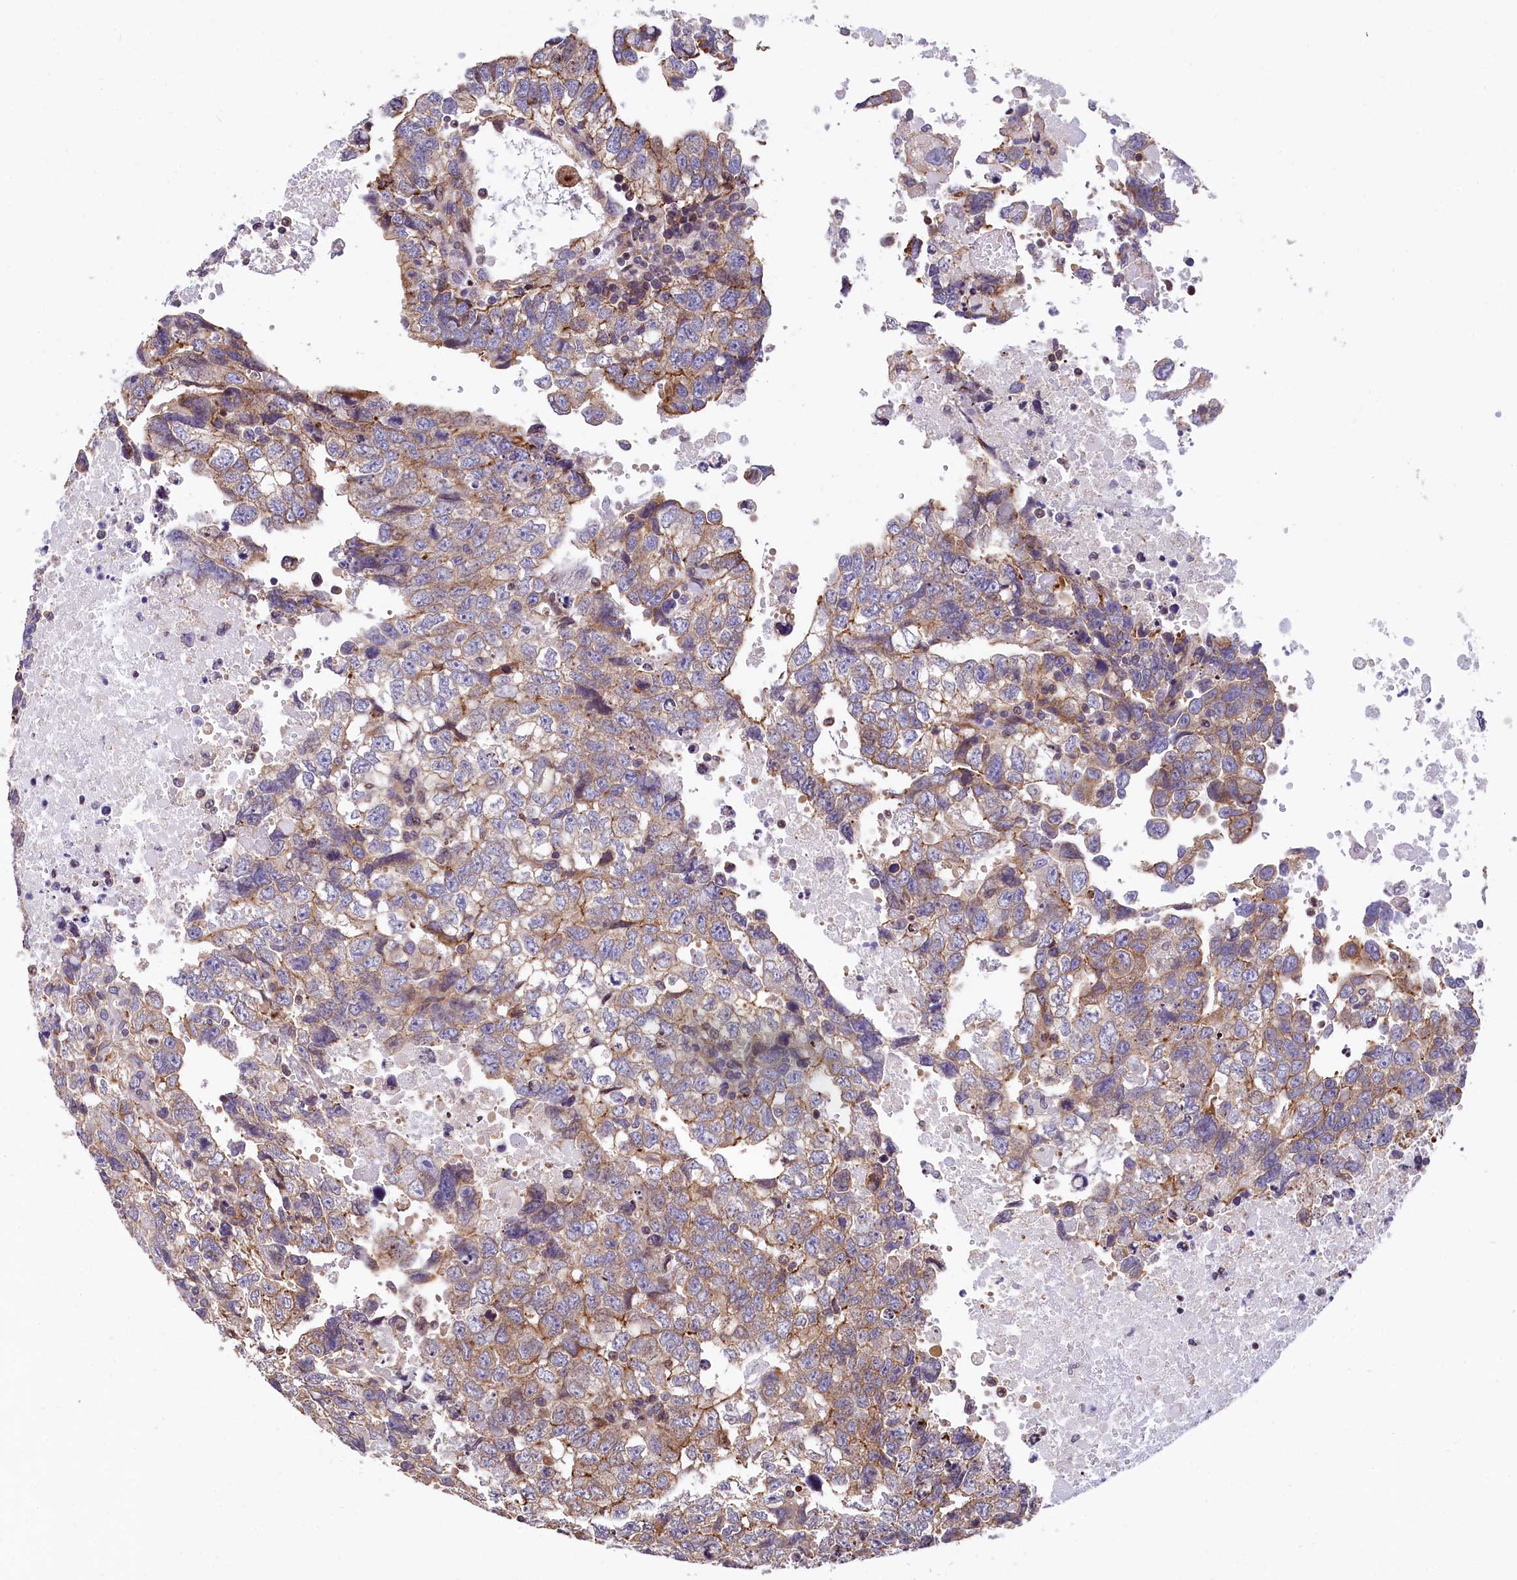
{"staining": {"intensity": "weak", "quantity": "25%-75%", "location": "cytoplasmic/membranous"}, "tissue": "testis cancer", "cell_type": "Tumor cells", "image_type": "cancer", "snomed": [{"axis": "morphology", "description": "Carcinoma, Embryonal, NOS"}, {"axis": "topography", "description": "Testis"}], "caption": "IHC of embryonal carcinoma (testis) exhibits low levels of weak cytoplasmic/membranous staining in approximately 25%-75% of tumor cells.", "gene": "ZNF2", "patient": {"sex": "male", "age": 37}}